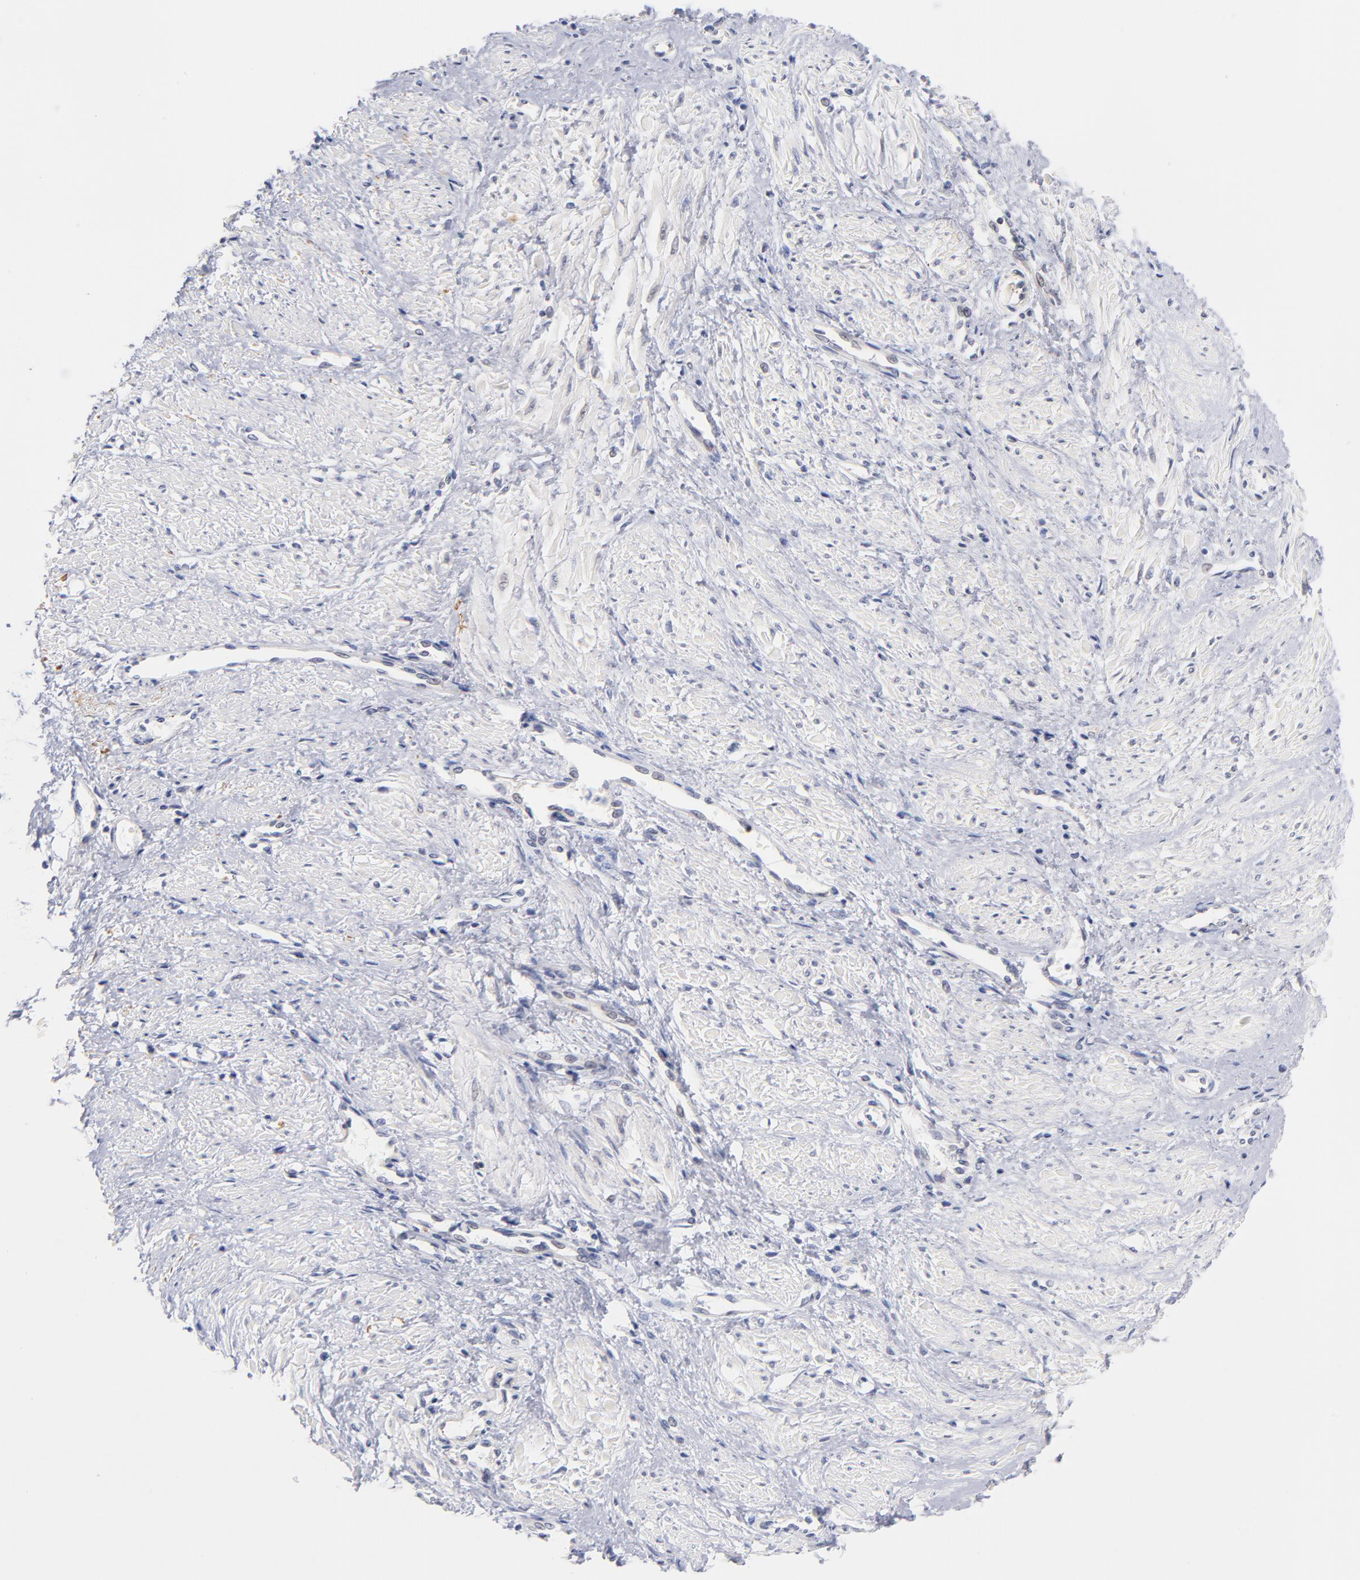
{"staining": {"intensity": "negative", "quantity": "none", "location": "none"}, "tissue": "smooth muscle", "cell_type": "Smooth muscle cells", "image_type": "normal", "snomed": [{"axis": "morphology", "description": "Normal tissue, NOS"}, {"axis": "topography", "description": "Smooth muscle"}, {"axis": "topography", "description": "Uterus"}], "caption": "Smooth muscle cells show no significant staining in unremarkable smooth muscle. Nuclei are stained in blue.", "gene": "WSB1", "patient": {"sex": "female", "age": 39}}